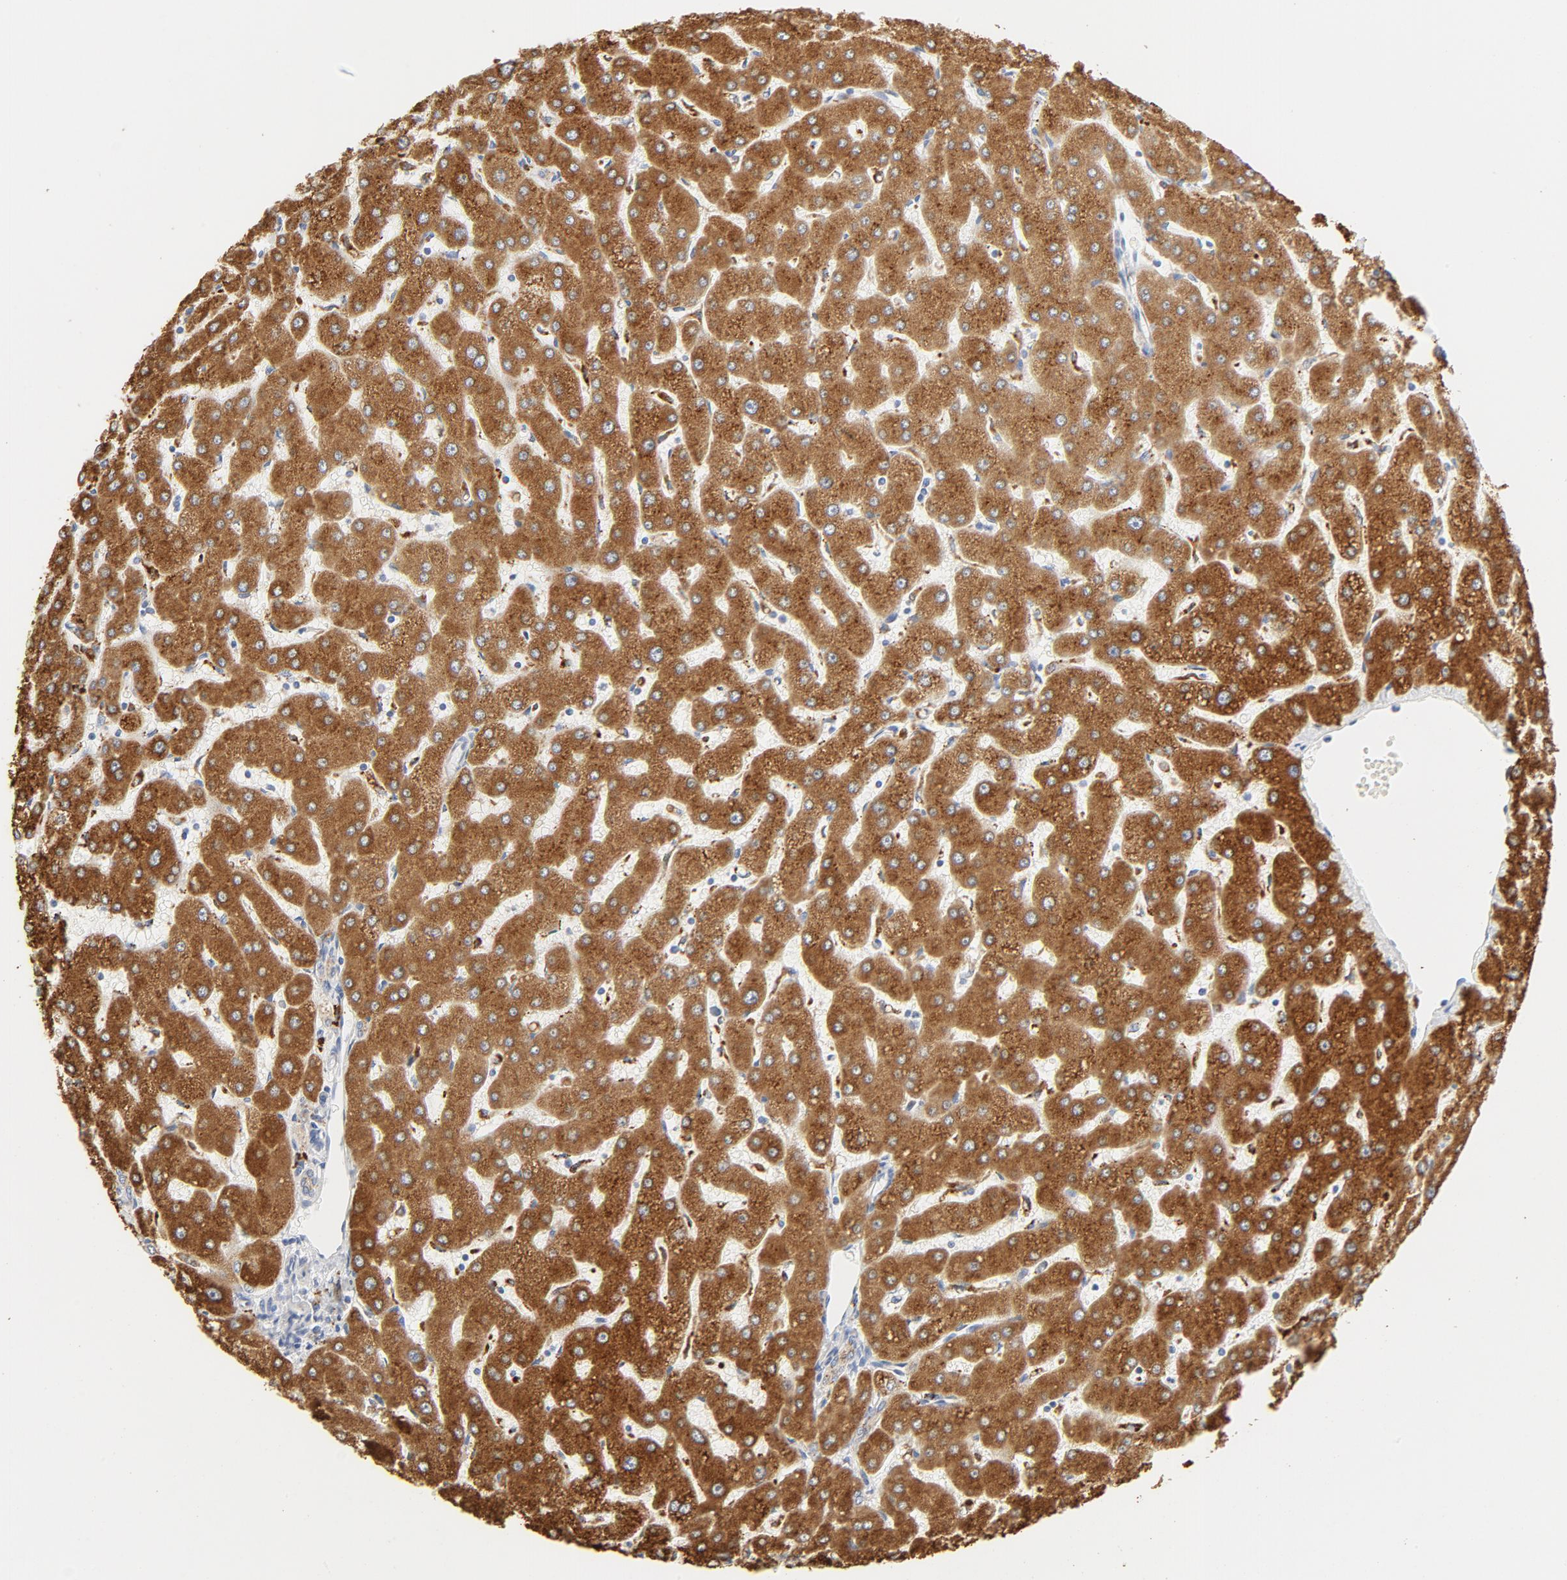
{"staining": {"intensity": "weak", "quantity": "25%-75%", "location": "cytoplasmic/membranous"}, "tissue": "liver", "cell_type": "Cholangiocytes", "image_type": "normal", "snomed": [{"axis": "morphology", "description": "Normal tissue, NOS"}, {"axis": "topography", "description": "Liver"}], "caption": "About 25%-75% of cholangiocytes in unremarkable liver demonstrate weak cytoplasmic/membranous protein staining as visualized by brown immunohistochemical staining.", "gene": "MAGEB17", "patient": {"sex": "male", "age": 67}}